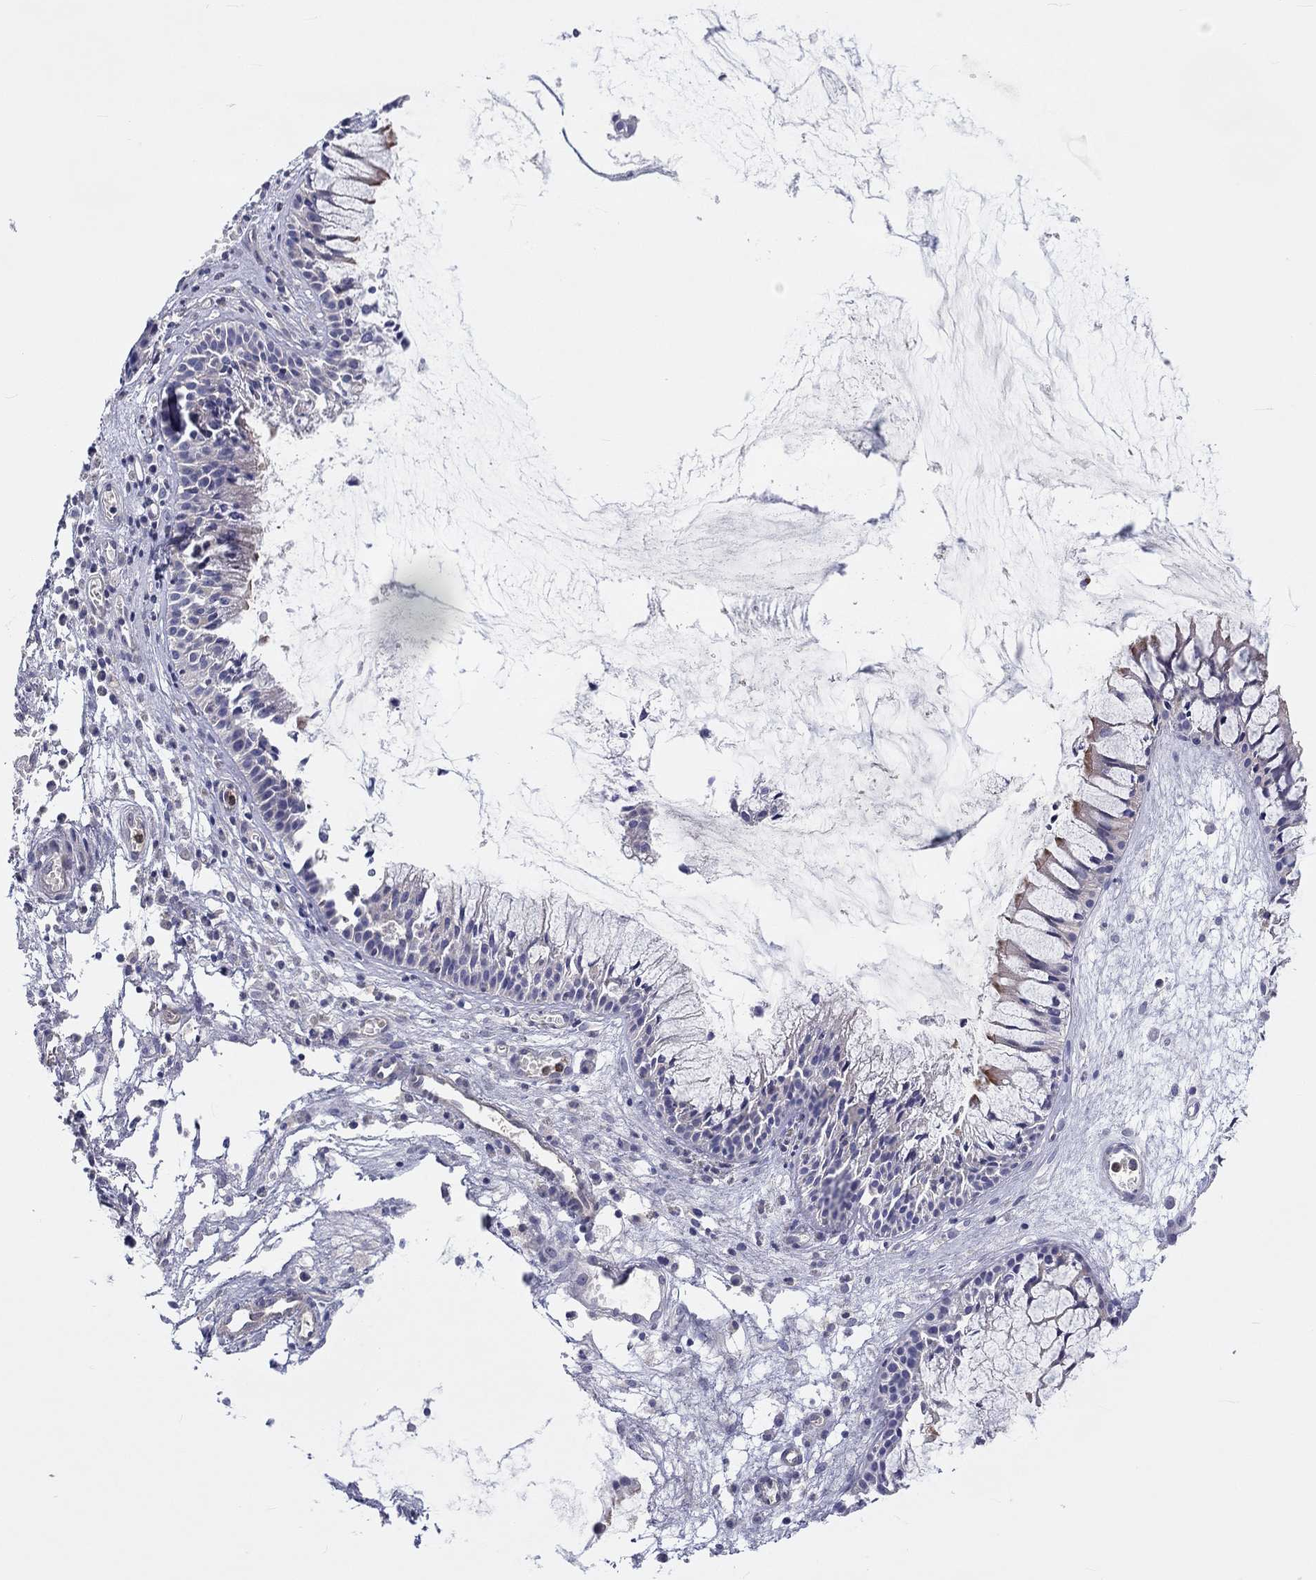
{"staining": {"intensity": "moderate", "quantity": "25%-75%", "location": "cytoplasmic/membranous"}, "tissue": "nasopharynx", "cell_type": "Respiratory epithelial cells", "image_type": "normal", "snomed": [{"axis": "morphology", "description": "Normal tissue, NOS"}, {"axis": "topography", "description": "Nasopharynx"}], "caption": "Immunohistochemistry (IHC) photomicrograph of benign human nasopharynx stained for a protein (brown), which reveals medium levels of moderate cytoplasmic/membranous expression in about 25%-75% of respiratory epithelial cells.", "gene": "ABCG4", "patient": {"sex": "female", "age": 47}}